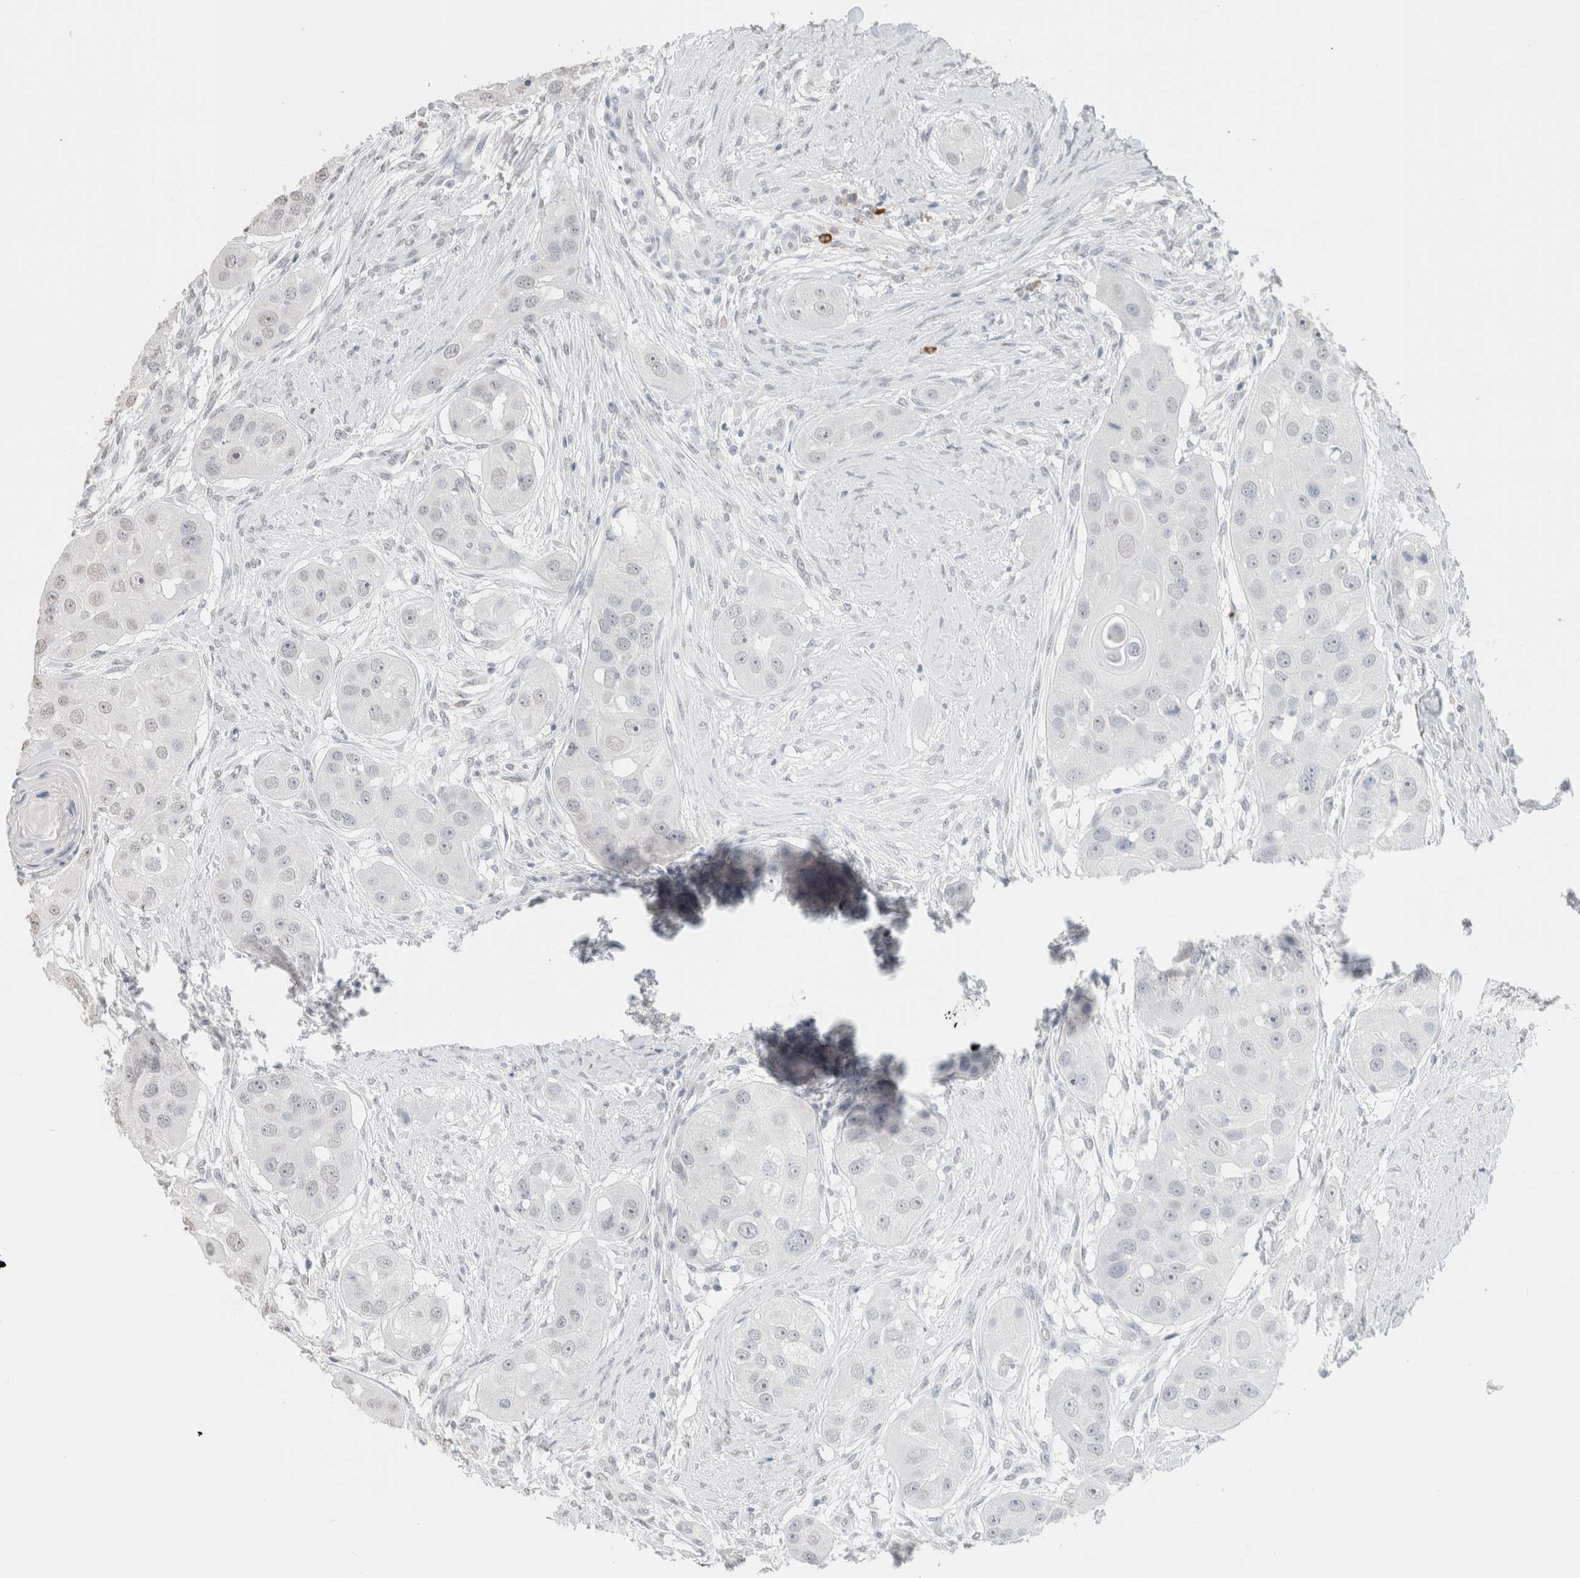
{"staining": {"intensity": "negative", "quantity": "none", "location": "none"}, "tissue": "head and neck cancer", "cell_type": "Tumor cells", "image_type": "cancer", "snomed": [{"axis": "morphology", "description": "Normal tissue, NOS"}, {"axis": "morphology", "description": "Squamous cell carcinoma, NOS"}, {"axis": "topography", "description": "Skeletal muscle"}, {"axis": "topography", "description": "Head-Neck"}], "caption": "Head and neck cancer (squamous cell carcinoma) was stained to show a protein in brown. There is no significant staining in tumor cells.", "gene": "CD80", "patient": {"sex": "male", "age": 51}}